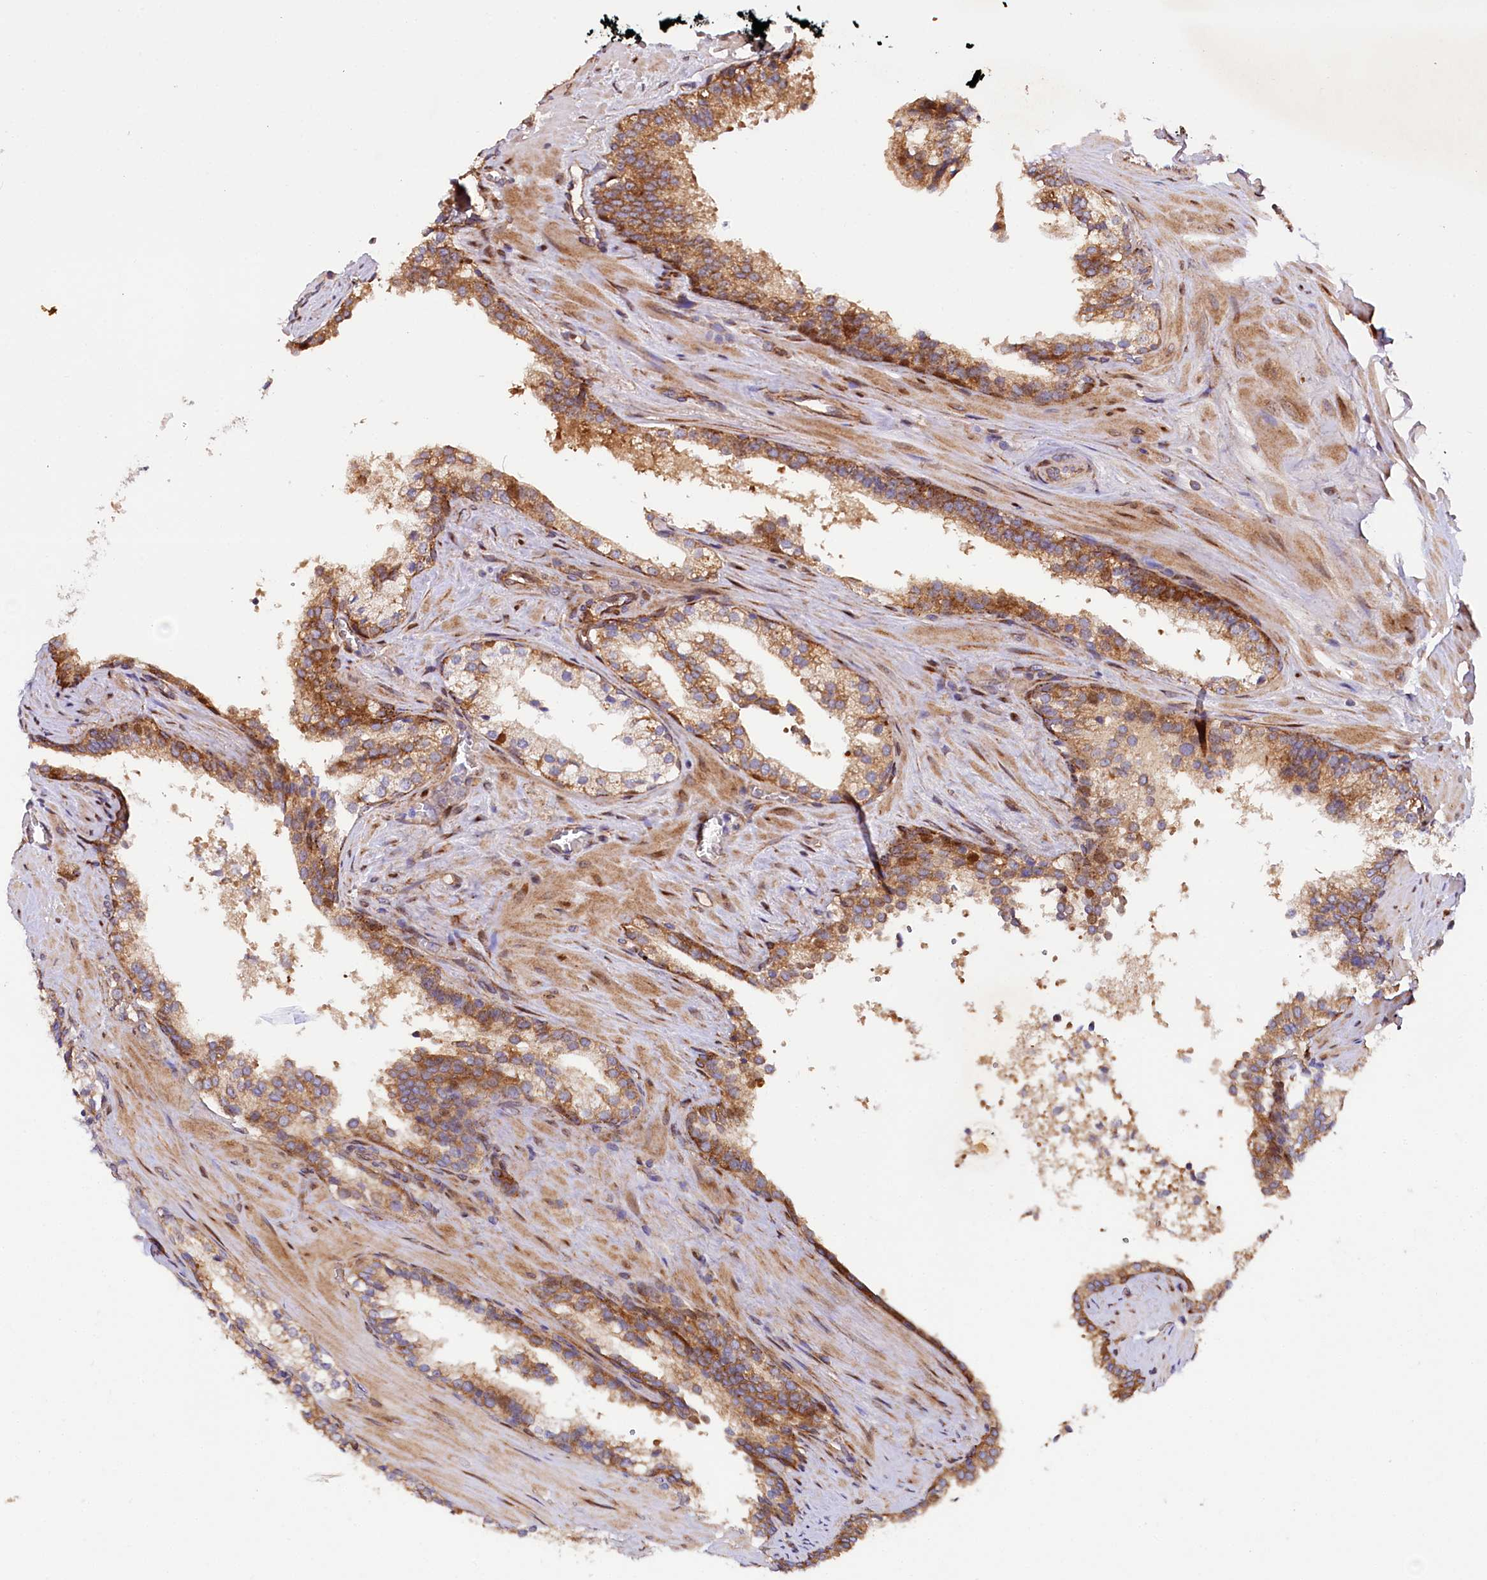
{"staining": {"intensity": "moderate", "quantity": ">75%", "location": "cytoplasmic/membranous"}, "tissue": "prostate cancer", "cell_type": "Tumor cells", "image_type": "cancer", "snomed": [{"axis": "morphology", "description": "Adenocarcinoma, High grade"}, {"axis": "topography", "description": "Prostate"}], "caption": "Moderate cytoplasmic/membranous positivity for a protein is seen in about >75% of tumor cells of adenocarcinoma (high-grade) (prostate) using immunohistochemistry.", "gene": "PDZRN3", "patient": {"sex": "male", "age": 57}}